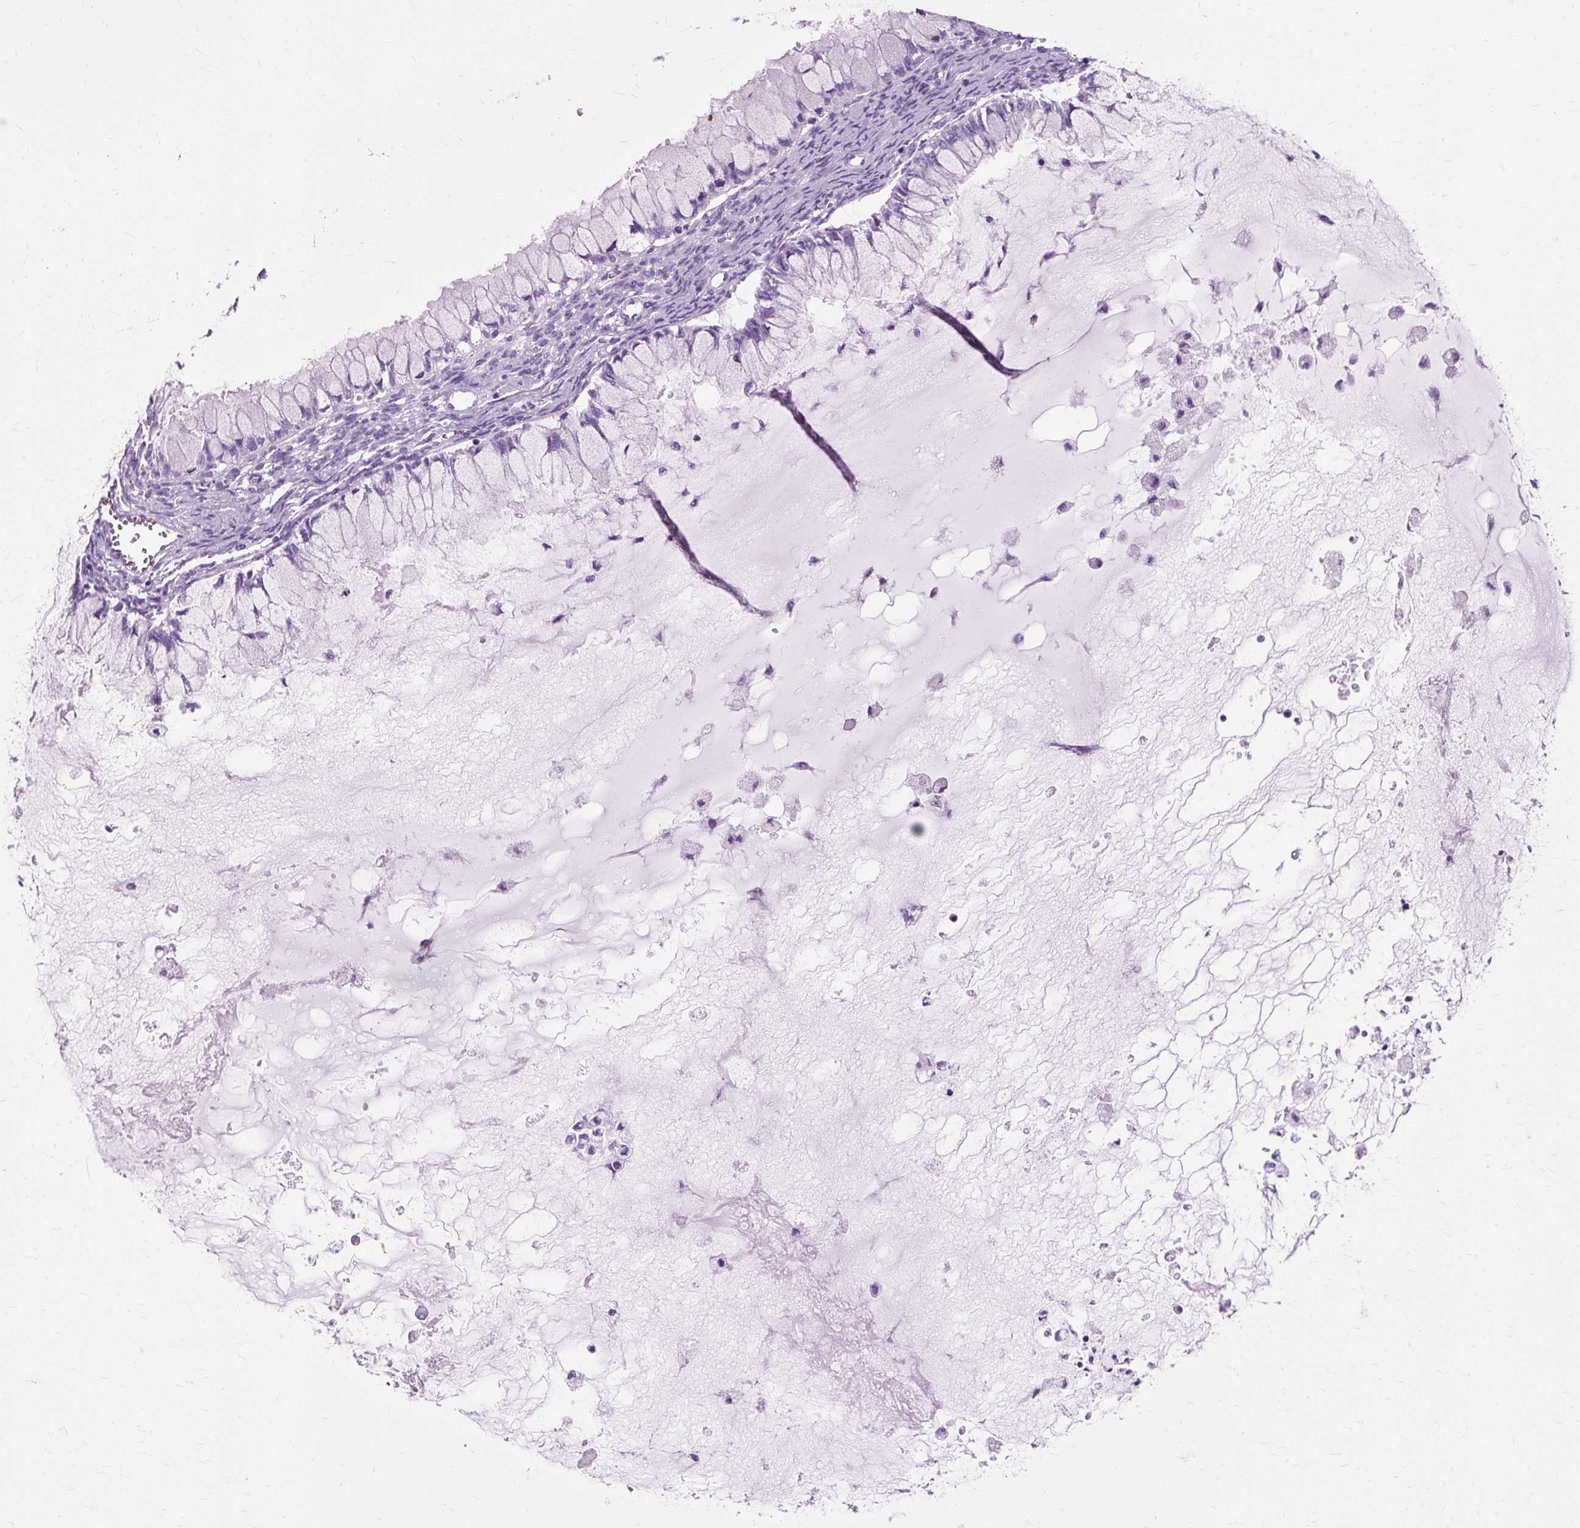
{"staining": {"intensity": "negative", "quantity": "none", "location": "none"}, "tissue": "ovarian cancer", "cell_type": "Tumor cells", "image_type": "cancer", "snomed": [{"axis": "morphology", "description": "Cystadenocarcinoma, mucinous, NOS"}, {"axis": "topography", "description": "Ovary"}], "caption": "DAB (3,3'-diaminobenzidine) immunohistochemical staining of ovarian mucinous cystadenocarcinoma exhibits no significant staining in tumor cells. The staining was performed using DAB to visualize the protein expression in brown, while the nuclei were stained in blue with hematoxylin (Magnification: 20x).", "gene": "TMEM89", "patient": {"sex": "female", "age": 34}}